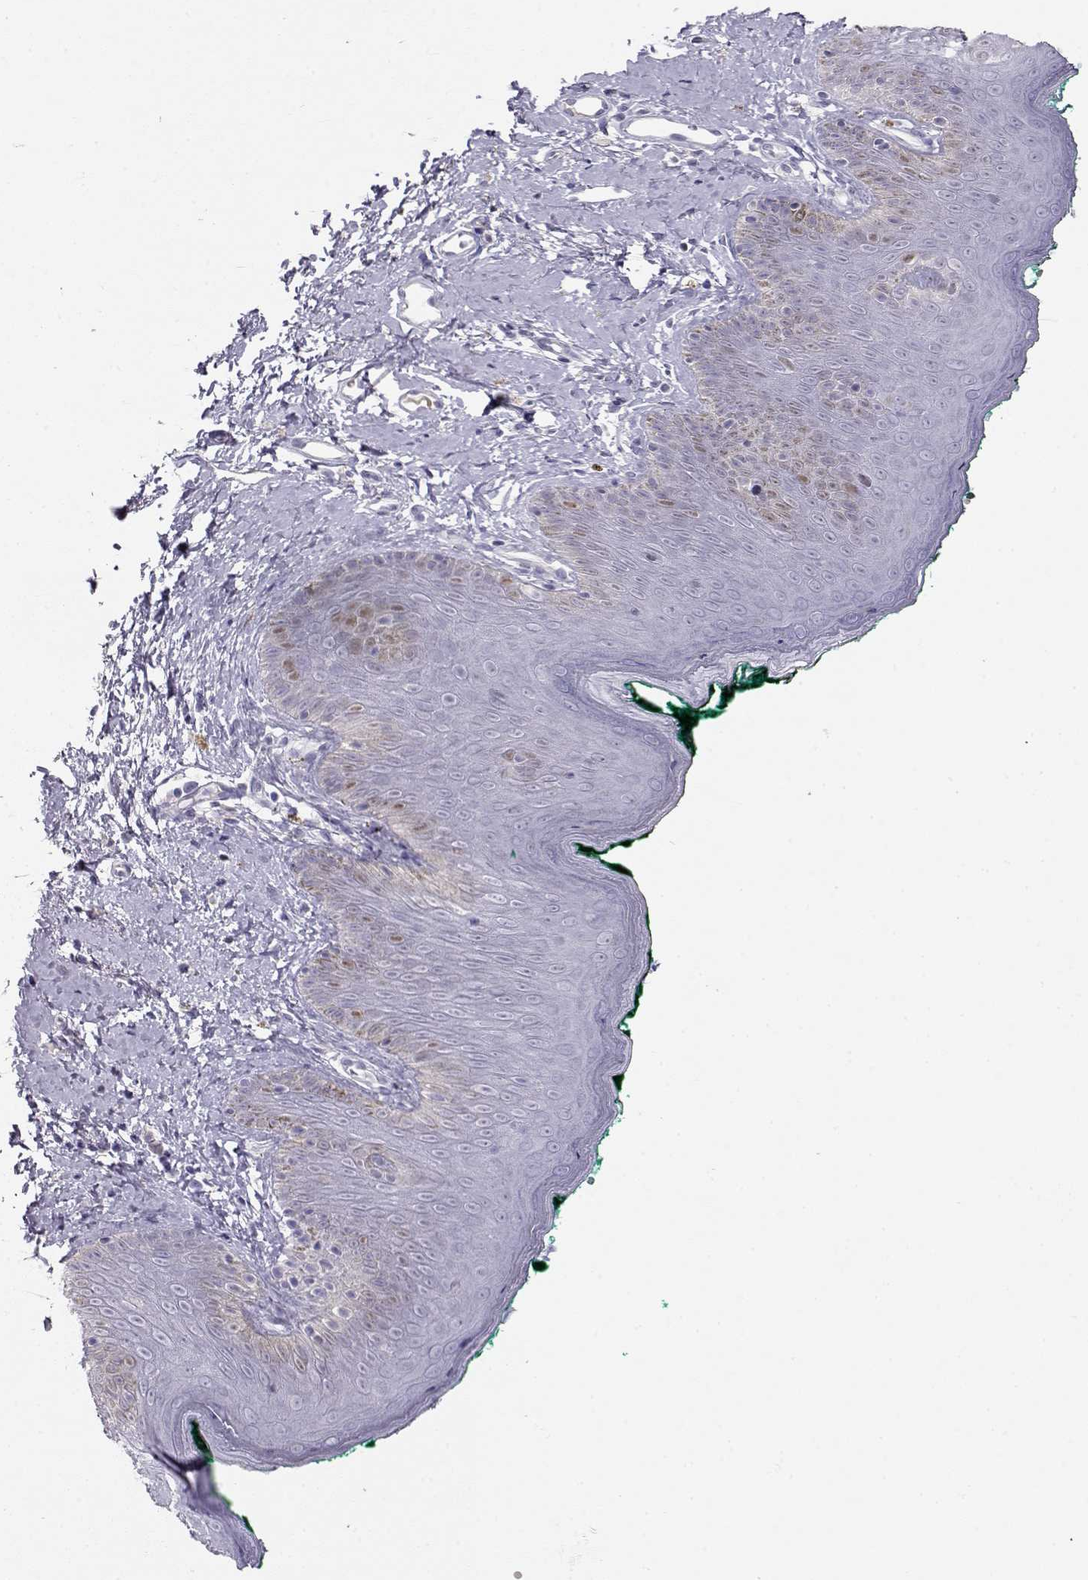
{"staining": {"intensity": "weak", "quantity": "<25%", "location": "nuclear"}, "tissue": "skin", "cell_type": "Epidermal cells", "image_type": "normal", "snomed": [{"axis": "morphology", "description": "Normal tissue, NOS"}, {"axis": "topography", "description": "Vulva"}], "caption": "Protein analysis of normal skin shows no significant expression in epidermal cells. (DAB (3,3'-diaminobenzidine) IHC, high magnification).", "gene": "OPN5", "patient": {"sex": "female", "age": 66}}